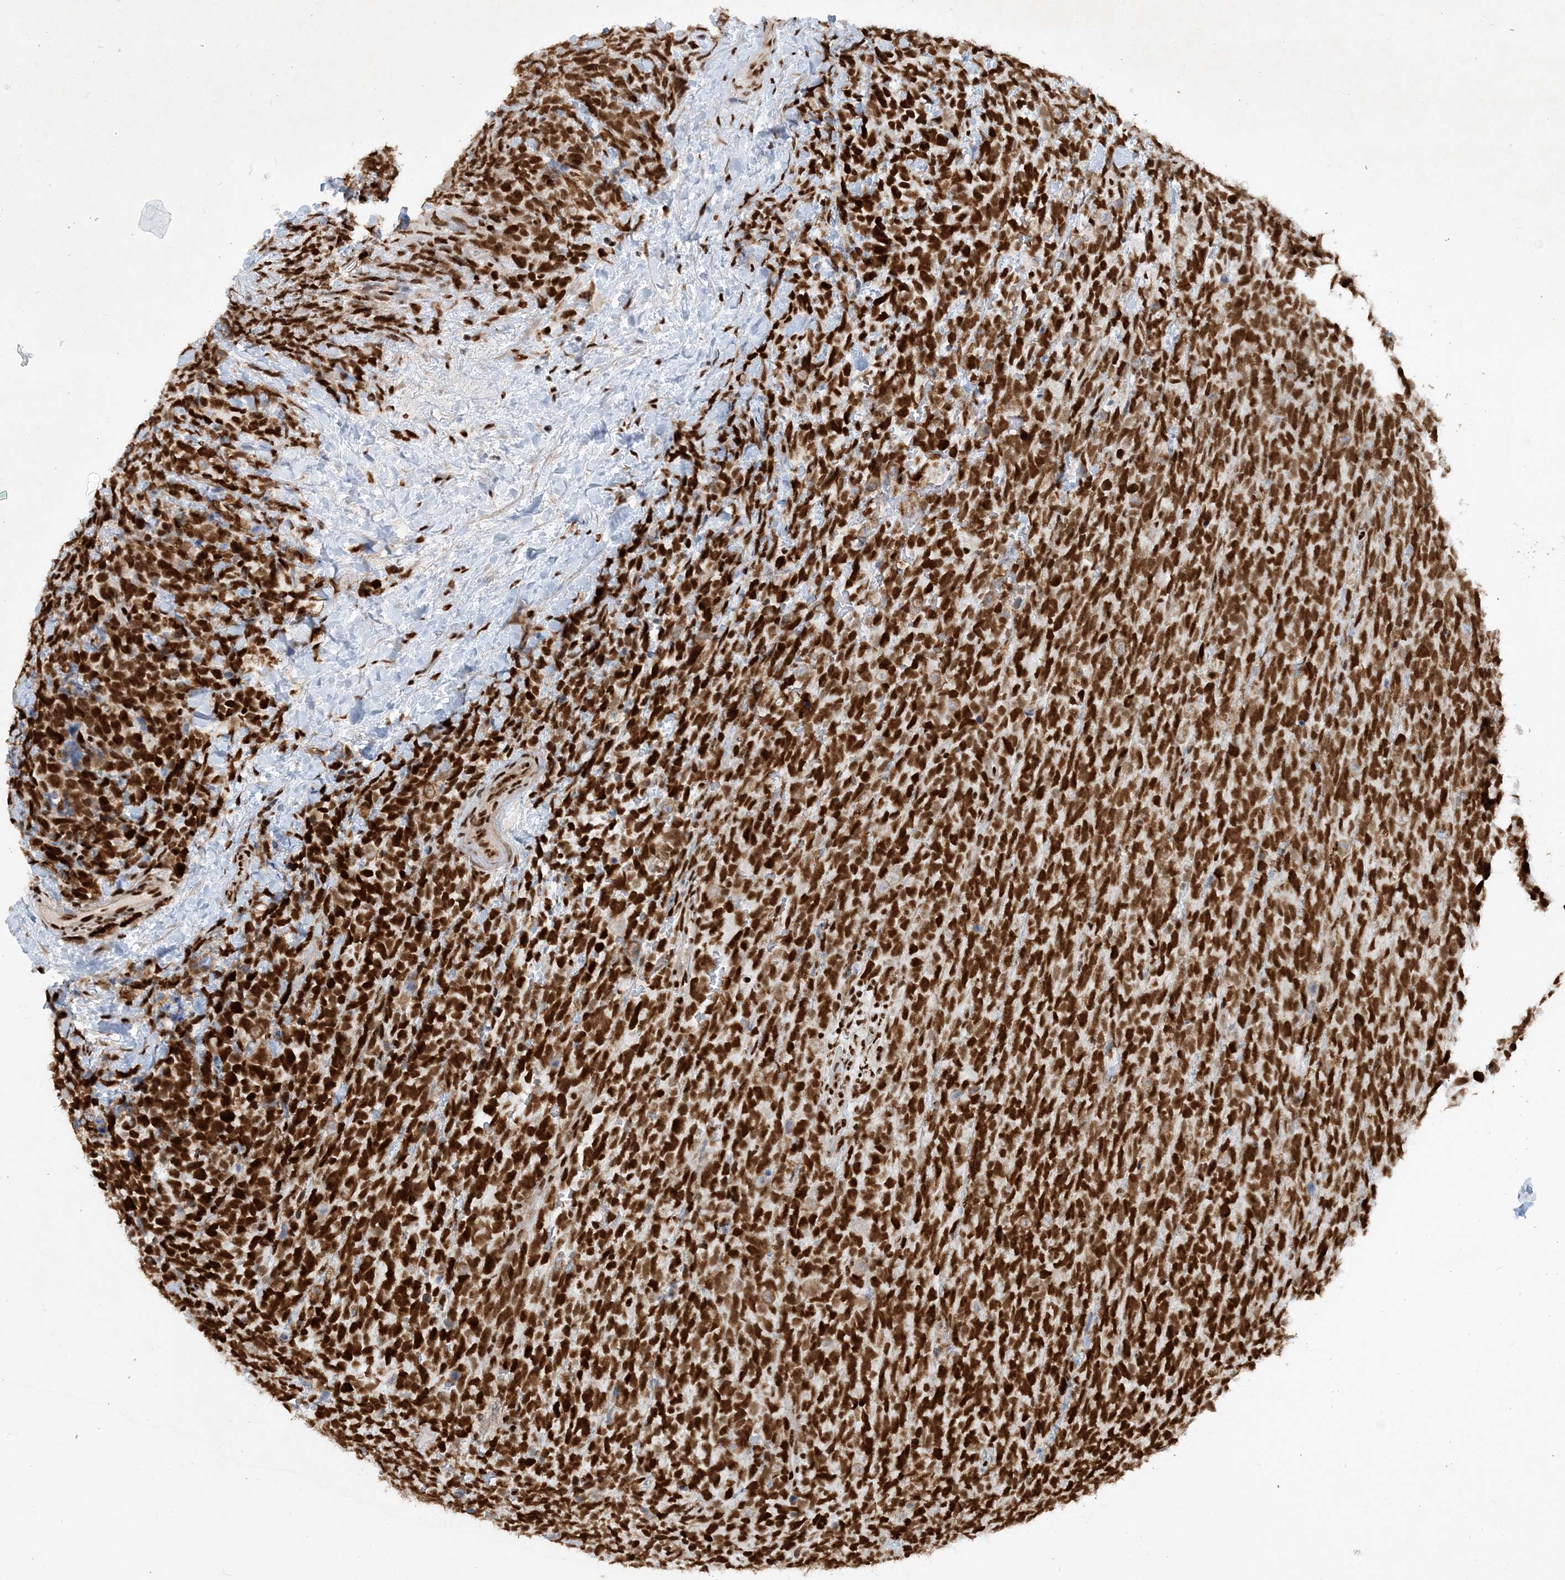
{"staining": {"intensity": "strong", "quantity": ">75%", "location": "nuclear"}, "tissue": "urothelial cancer", "cell_type": "Tumor cells", "image_type": "cancer", "snomed": [{"axis": "morphology", "description": "Urothelial carcinoma, High grade"}, {"axis": "topography", "description": "Urinary bladder"}], "caption": "Protein staining of urothelial carcinoma (high-grade) tissue demonstrates strong nuclear expression in approximately >75% of tumor cells.", "gene": "DELE1", "patient": {"sex": "female", "age": 82}}